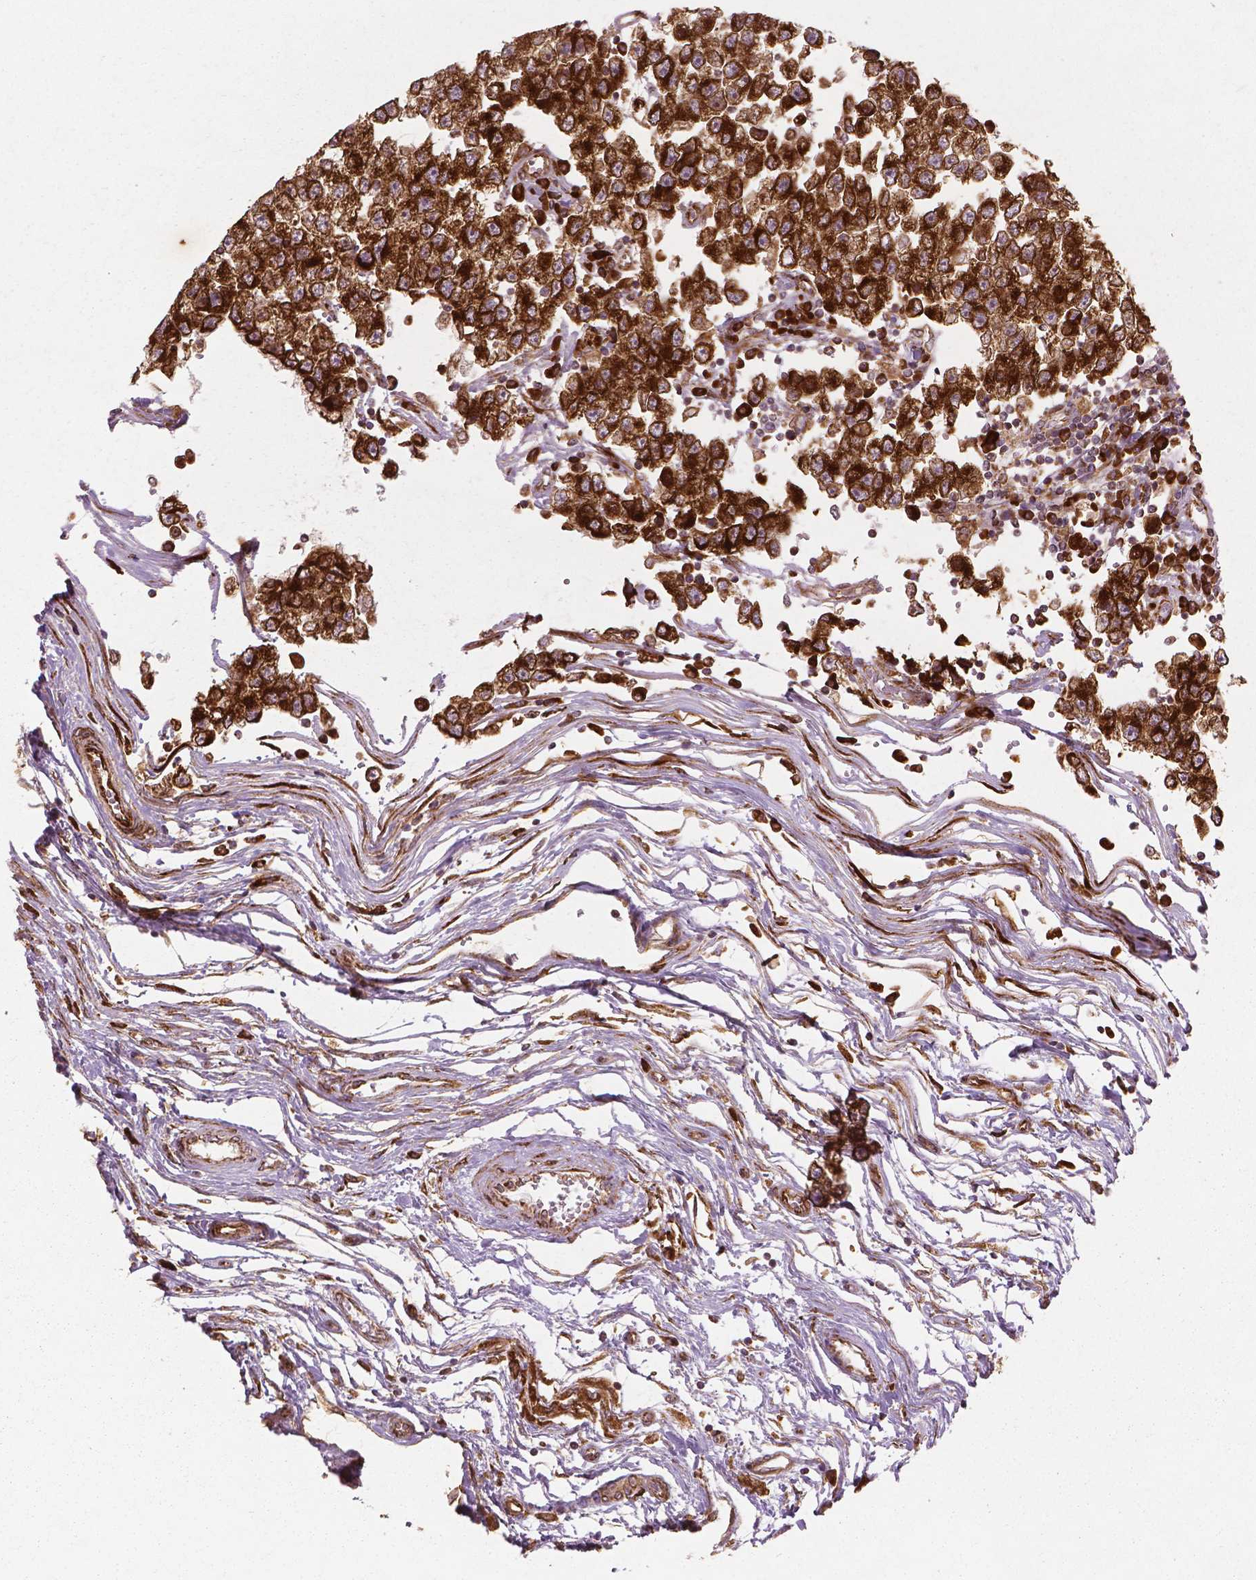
{"staining": {"intensity": "strong", "quantity": ">75%", "location": "cytoplasmic/membranous"}, "tissue": "testis cancer", "cell_type": "Tumor cells", "image_type": "cancer", "snomed": [{"axis": "morphology", "description": "Seminoma, NOS"}, {"axis": "topography", "description": "Testis"}], "caption": "The photomicrograph demonstrates immunohistochemical staining of testis cancer. There is strong cytoplasmic/membranous positivity is identified in about >75% of tumor cells.", "gene": "PGAM5", "patient": {"sex": "male", "age": 34}}